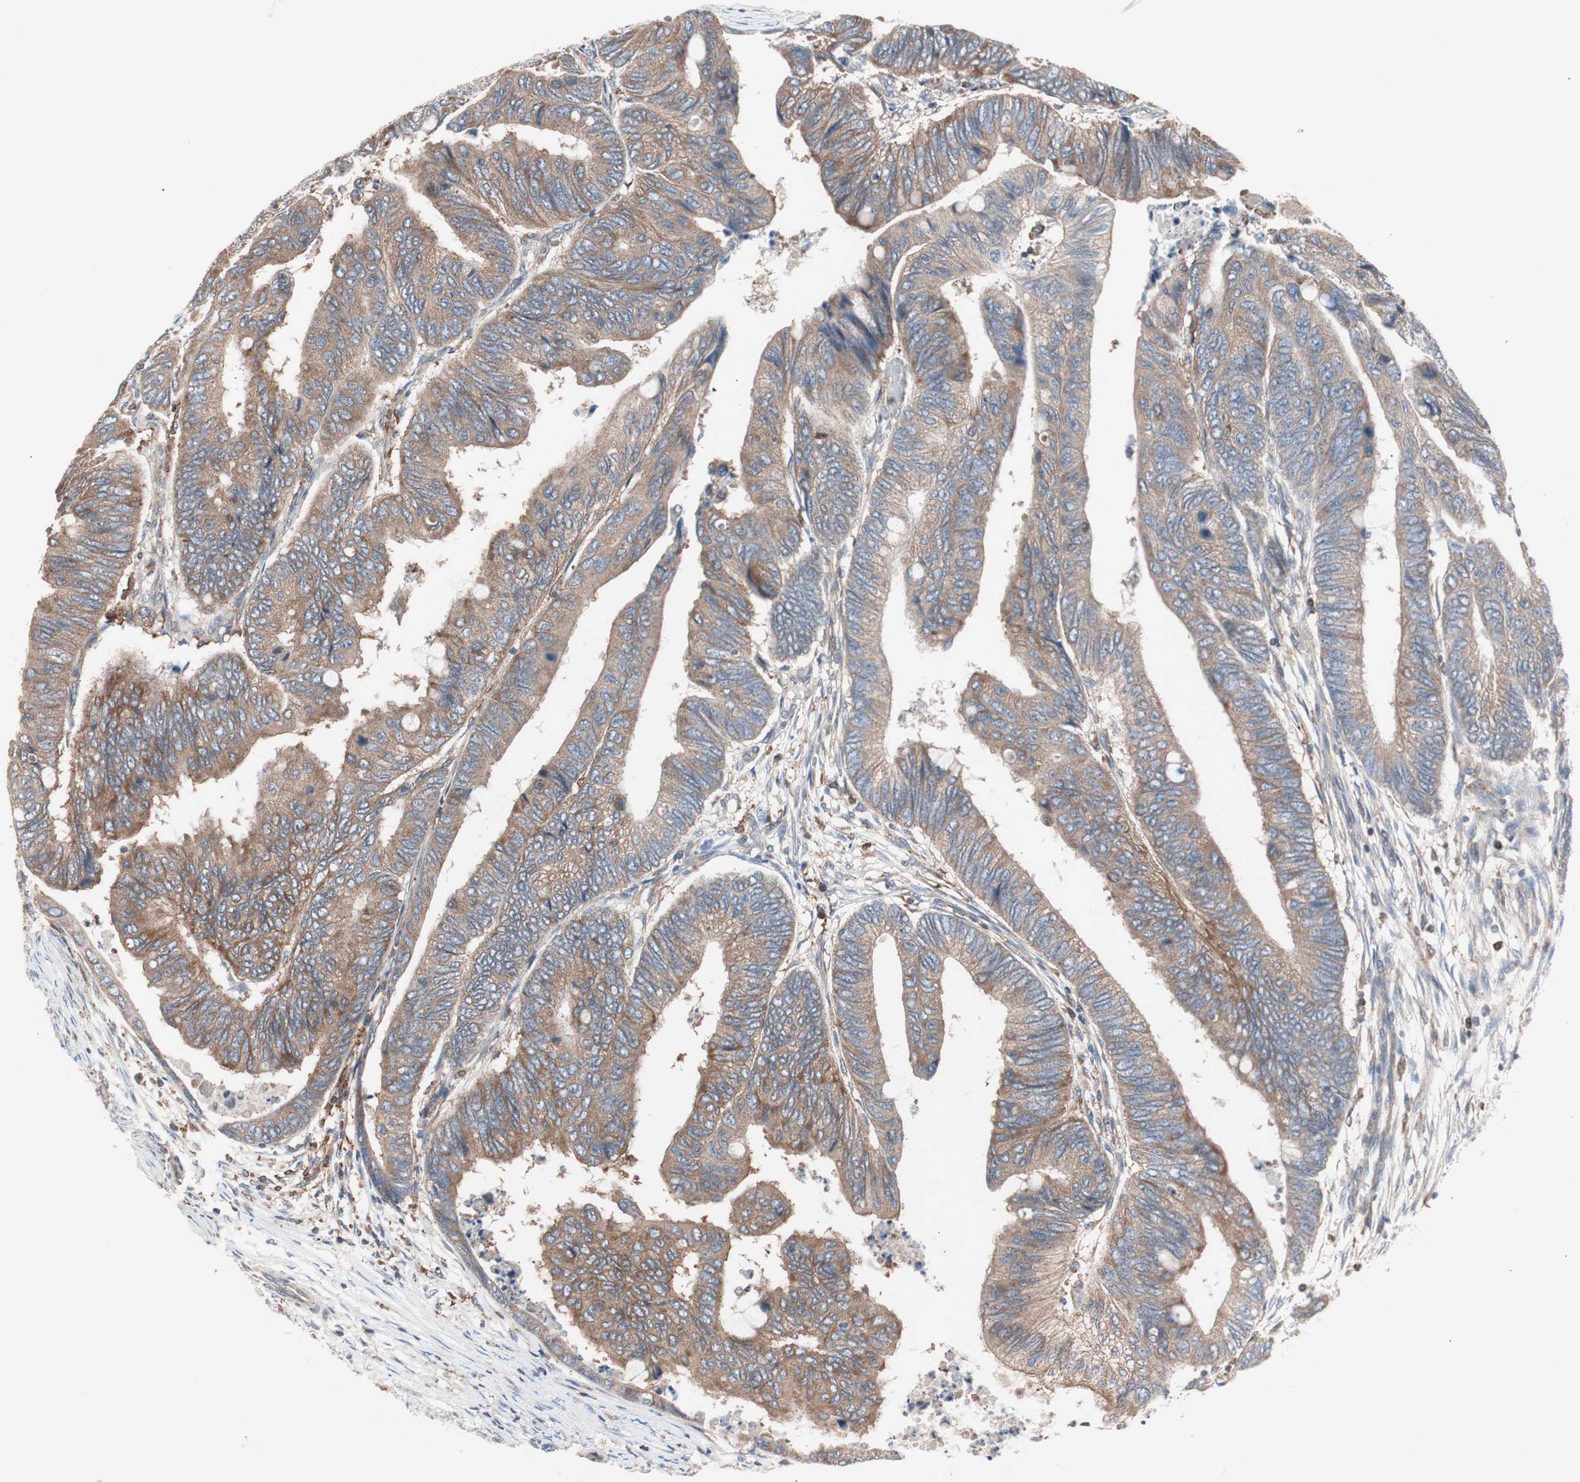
{"staining": {"intensity": "moderate", "quantity": ">75%", "location": "cytoplasmic/membranous"}, "tissue": "colorectal cancer", "cell_type": "Tumor cells", "image_type": "cancer", "snomed": [{"axis": "morphology", "description": "Normal tissue, NOS"}, {"axis": "morphology", "description": "Adenocarcinoma, NOS"}, {"axis": "topography", "description": "Rectum"}, {"axis": "topography", "description": "Peripheral nerve tissue"}], "caption": "Immunohistochemical staining of human colorectal cancer (adenocarcinoma) reveals medium levels of moderate cytoplasmic/membranous protein expression in about >75% of tumor cells.", "gene": "PIK3R1", "patient": {"sex": "male", "age": 92}}